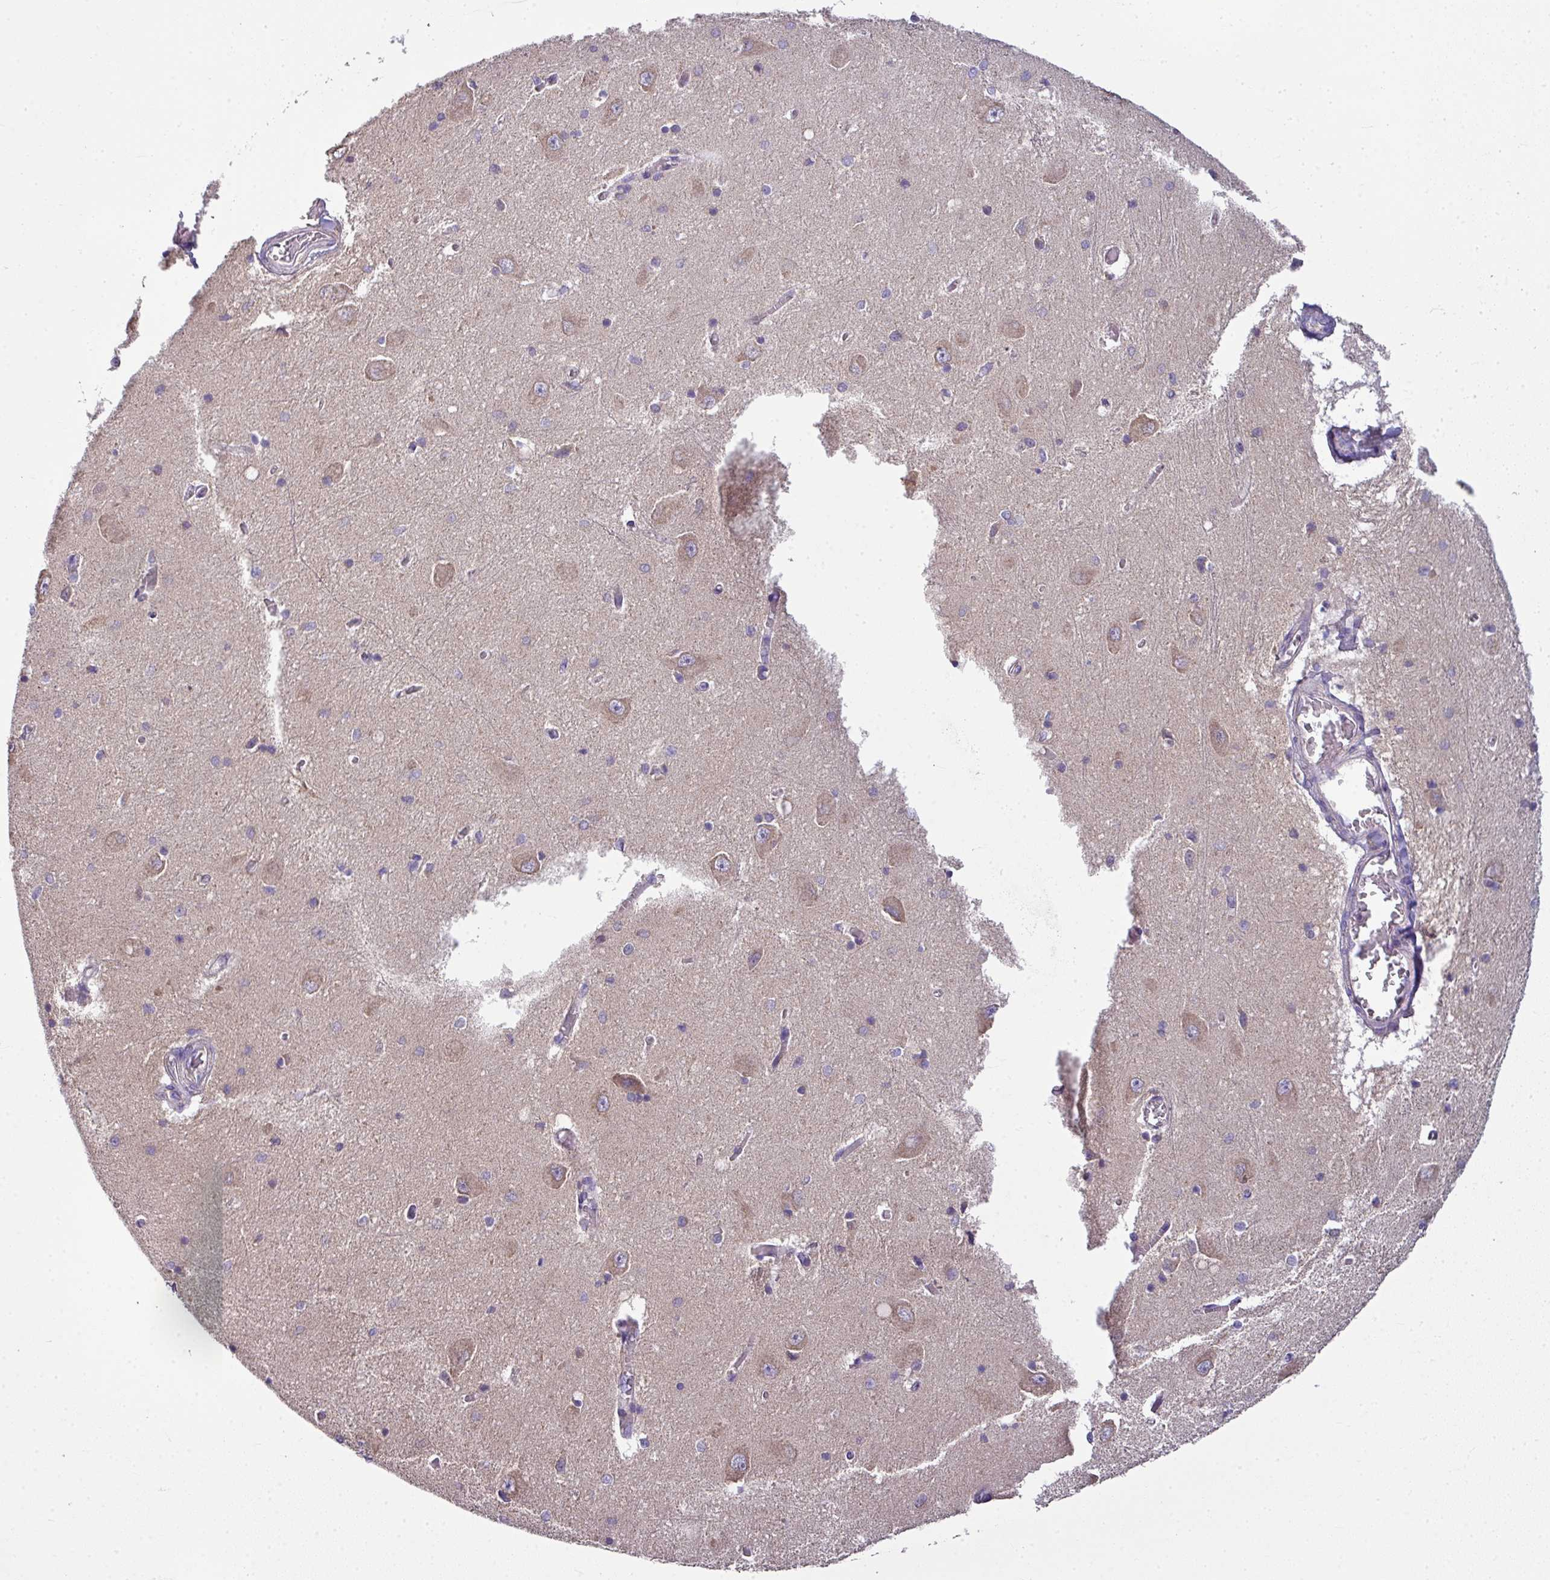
{"staining": {"intensity": "negative", "quantity": "none", "location": "none"}, "tissue": "hippocampus", "cell_type": "Glial cells", "image_type": "normal", "snomed": [{"axis": "morphology", "description": "Normal tissue, NOS"}, {"axis": "topography", "description": "Hippocampus"}], "caption": "A high-resolution image shows immunohistochemistry (IHC) staining of benign hippocampus, which reveals no significant expression in glial cells.", "gene": "PALS2", "patient": {"sex": "female", "age": 64}}